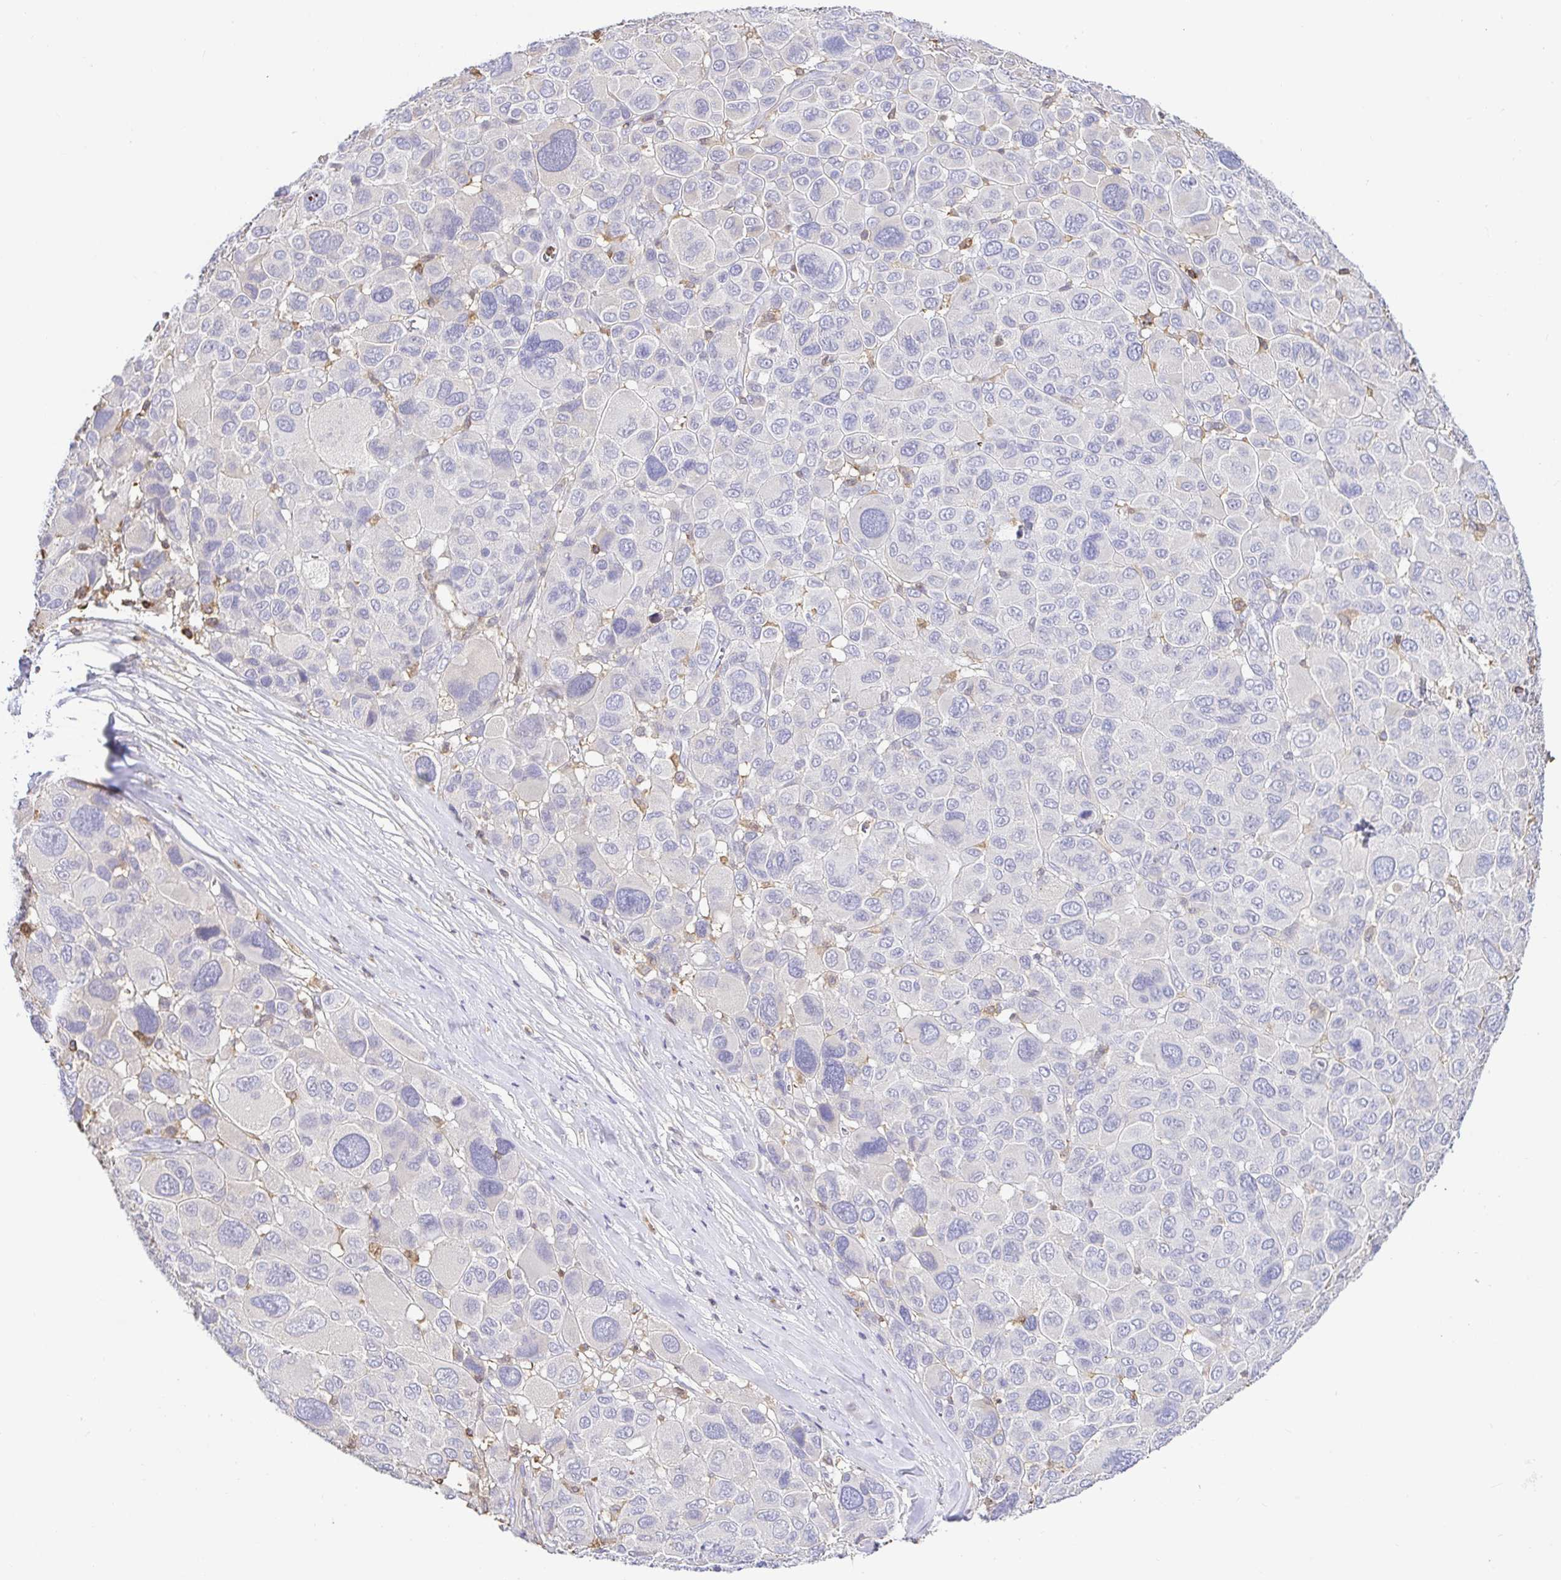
{"staining": {"intensity": "negative", "quantity": "none", "location": "none"}, "tissue": "melanoma", "cell_type": "Tumor cells", "image_type": "cancer", "snomed": [{"axis": "morphology", "description": "Malignant melanoma, NOS"}, {"axis": "topography", "description": "Skin"}], "caption": "An immunohistochemistry (IHC) image of malignant melanoma is shown. There is no staining in tumor cells of malignant melanoma.", "gene": "SKAP1", "patient": {"sex": "female", "age": 66}}